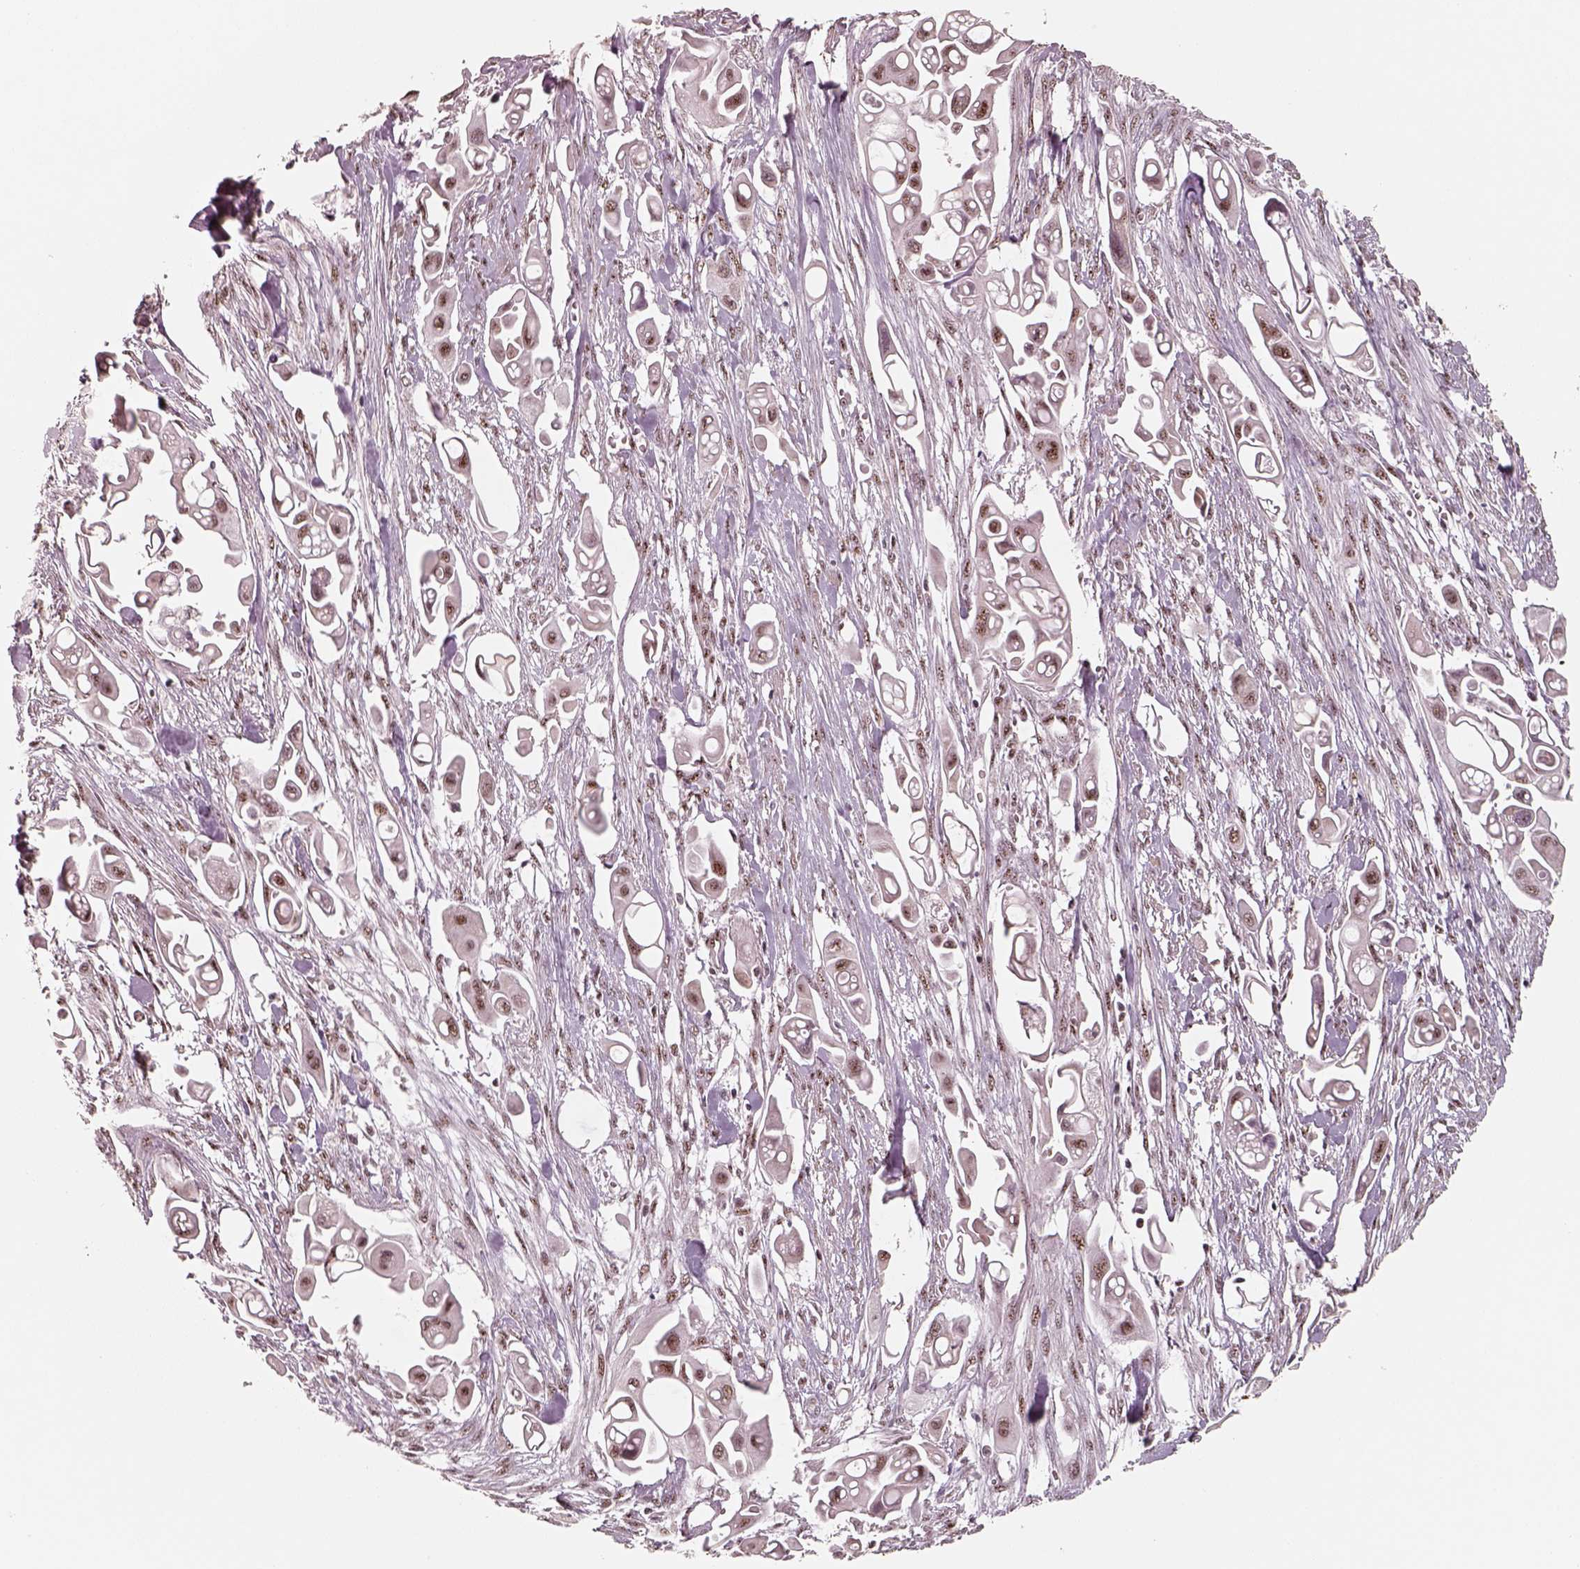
{"staining": {"intensity": "moderate", "quantity": ">75%", "location": "nuclear"}, "tissue": "pancreatic cancer", "cell_type": "Tumor cells", "image_type": "cancer", "snomed": [{"axis": "morphology", "description": "Adenocarcinoma, NOS"}, {"axis": "topography", "description": "Pancreas"}], "caption": "Immunohistochemical staining of human pancreatic adenocarcinoma exhibits medium levels of moderate nuclear protein staining in approximately >75% of tumor cells.", "gene": "ATXN7L3", "patient": {"sex": "male", "age": 50}}